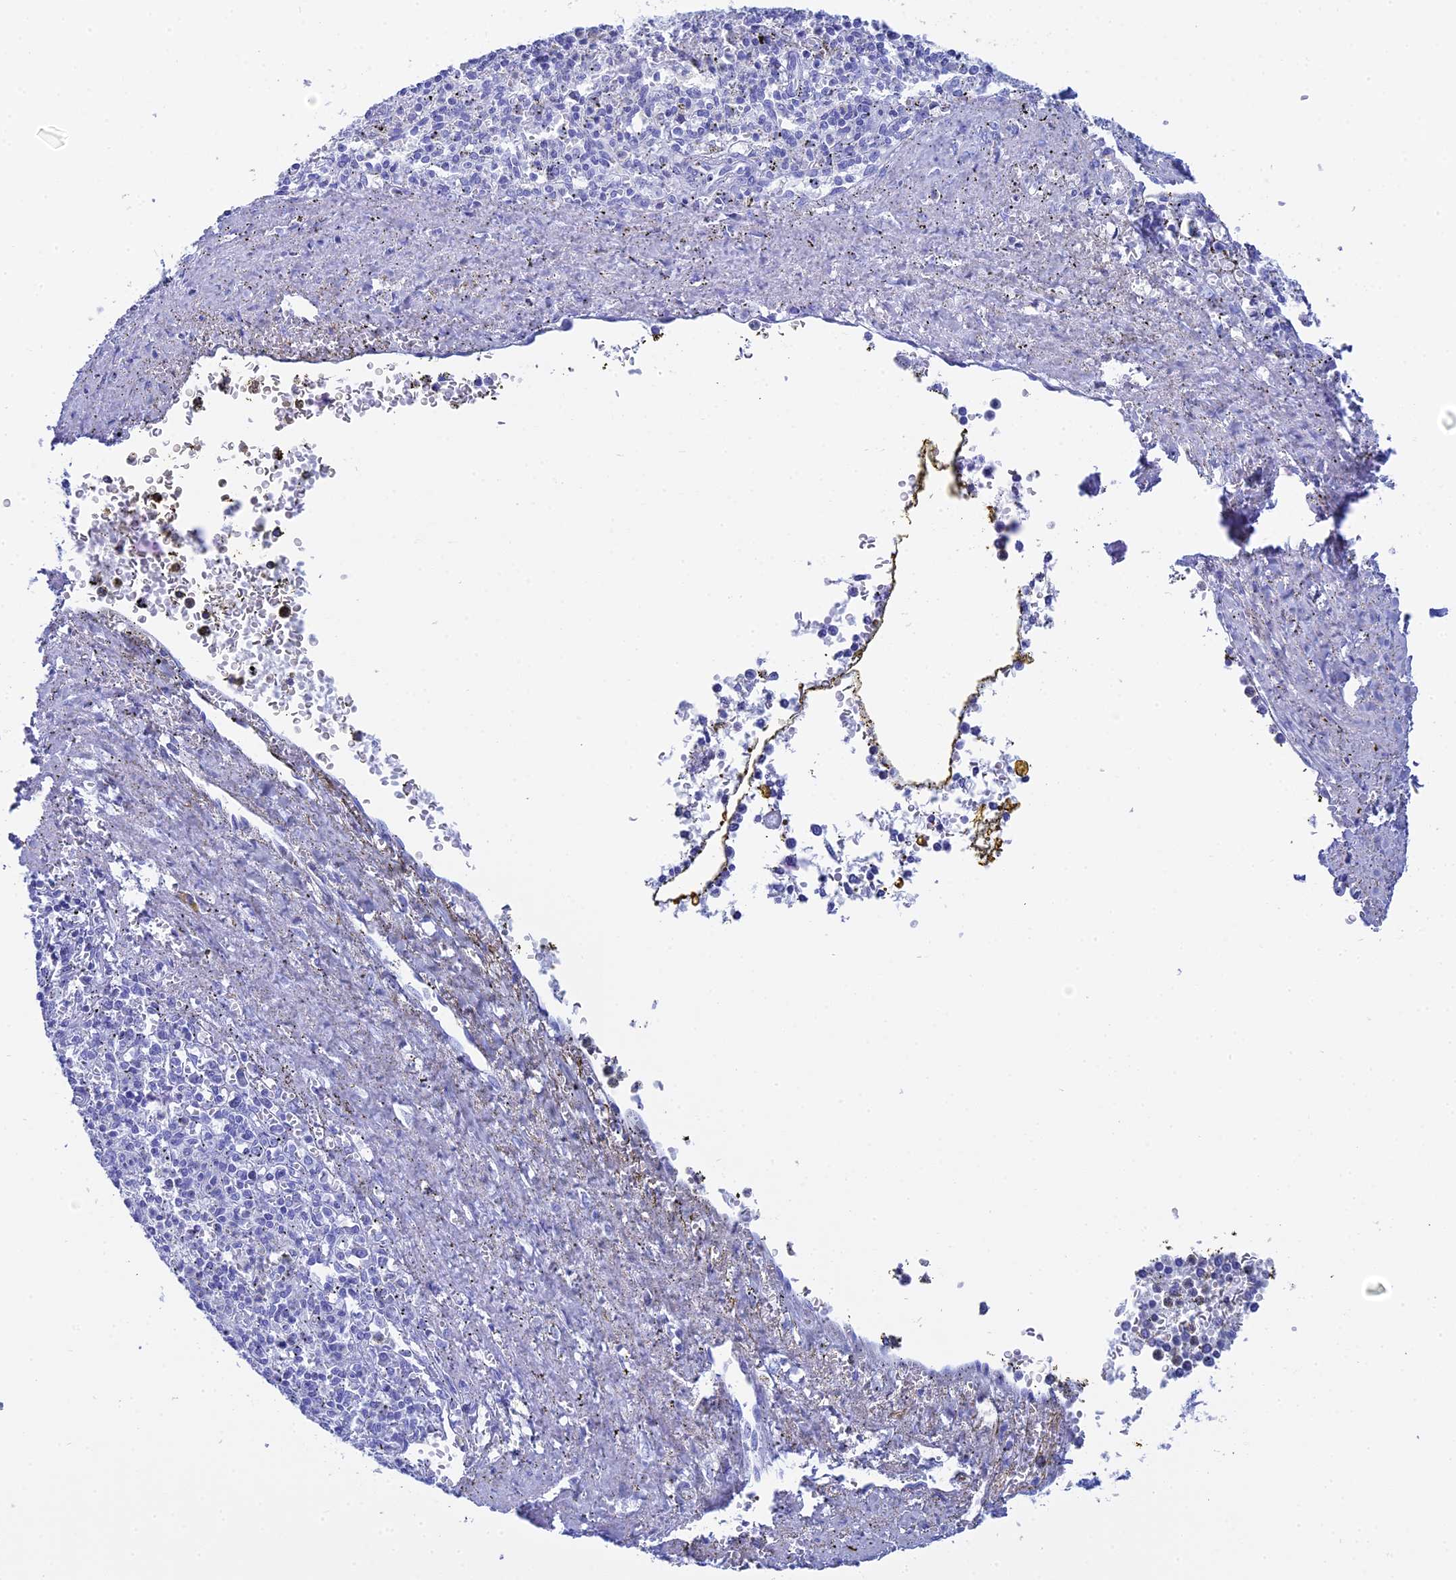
{"staining": {"intensity": "negative", "quantity": "none", "location": "none"}, "tissue": "spleen", "cell_type": "Cells in red pulp", "image_type": "normal", "snomed": [{"axis": "morphology", "description": "Normal tissue, NOS"}, {"axis": "topography", "description": "Spleen"}], "caption": "This is a micrograph of immunohistochemistry staining of benign spleen, which shows no expression in cells in red pulp.", "gene": "TEX101", "patient": {"sex": "male", "age": 72}}